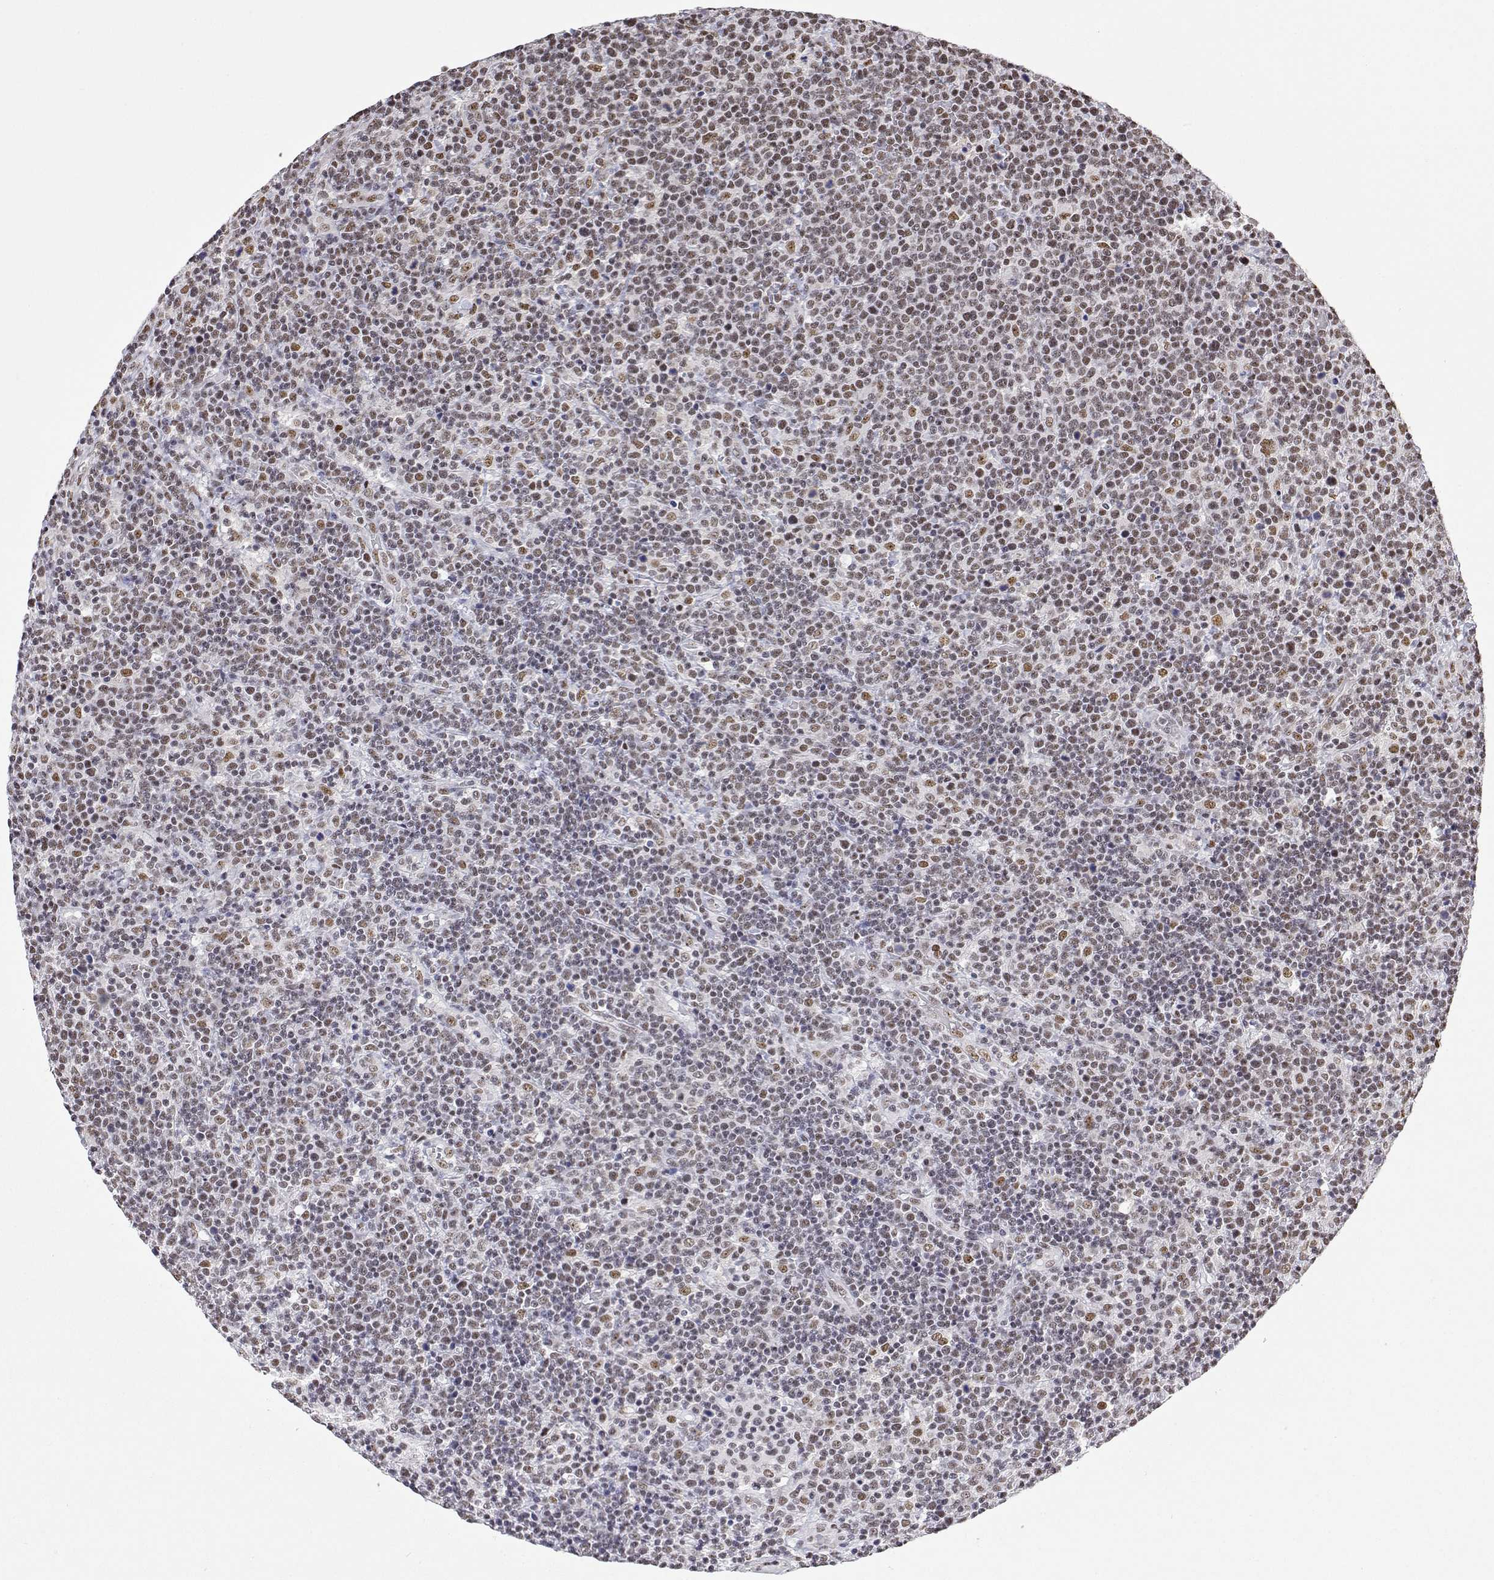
{"staining": {"intensity": "weak", "quantity": "25%-75%", "location": "nuclear"}, "tissue": "lymphoma", "cell_type": "Tumor cells", "image_type": "cancer", "snomed": [{"axis": "morphology", "description": "Malignant lymphoma, non-Hodgkin's type, High grade"}, {"axis": "topography", "description": "Lymph node"}], "caption": "A histopathology image of lymphoma stained for a protein reveals weak nuclear brown staining in tumor cells. (Stains: DAB in brown, nuclei in blue, Microscopy: brightfield microscopy at high magnification).", "gene": "ADAR", "patient": {"sex": "male", "age": 61}}